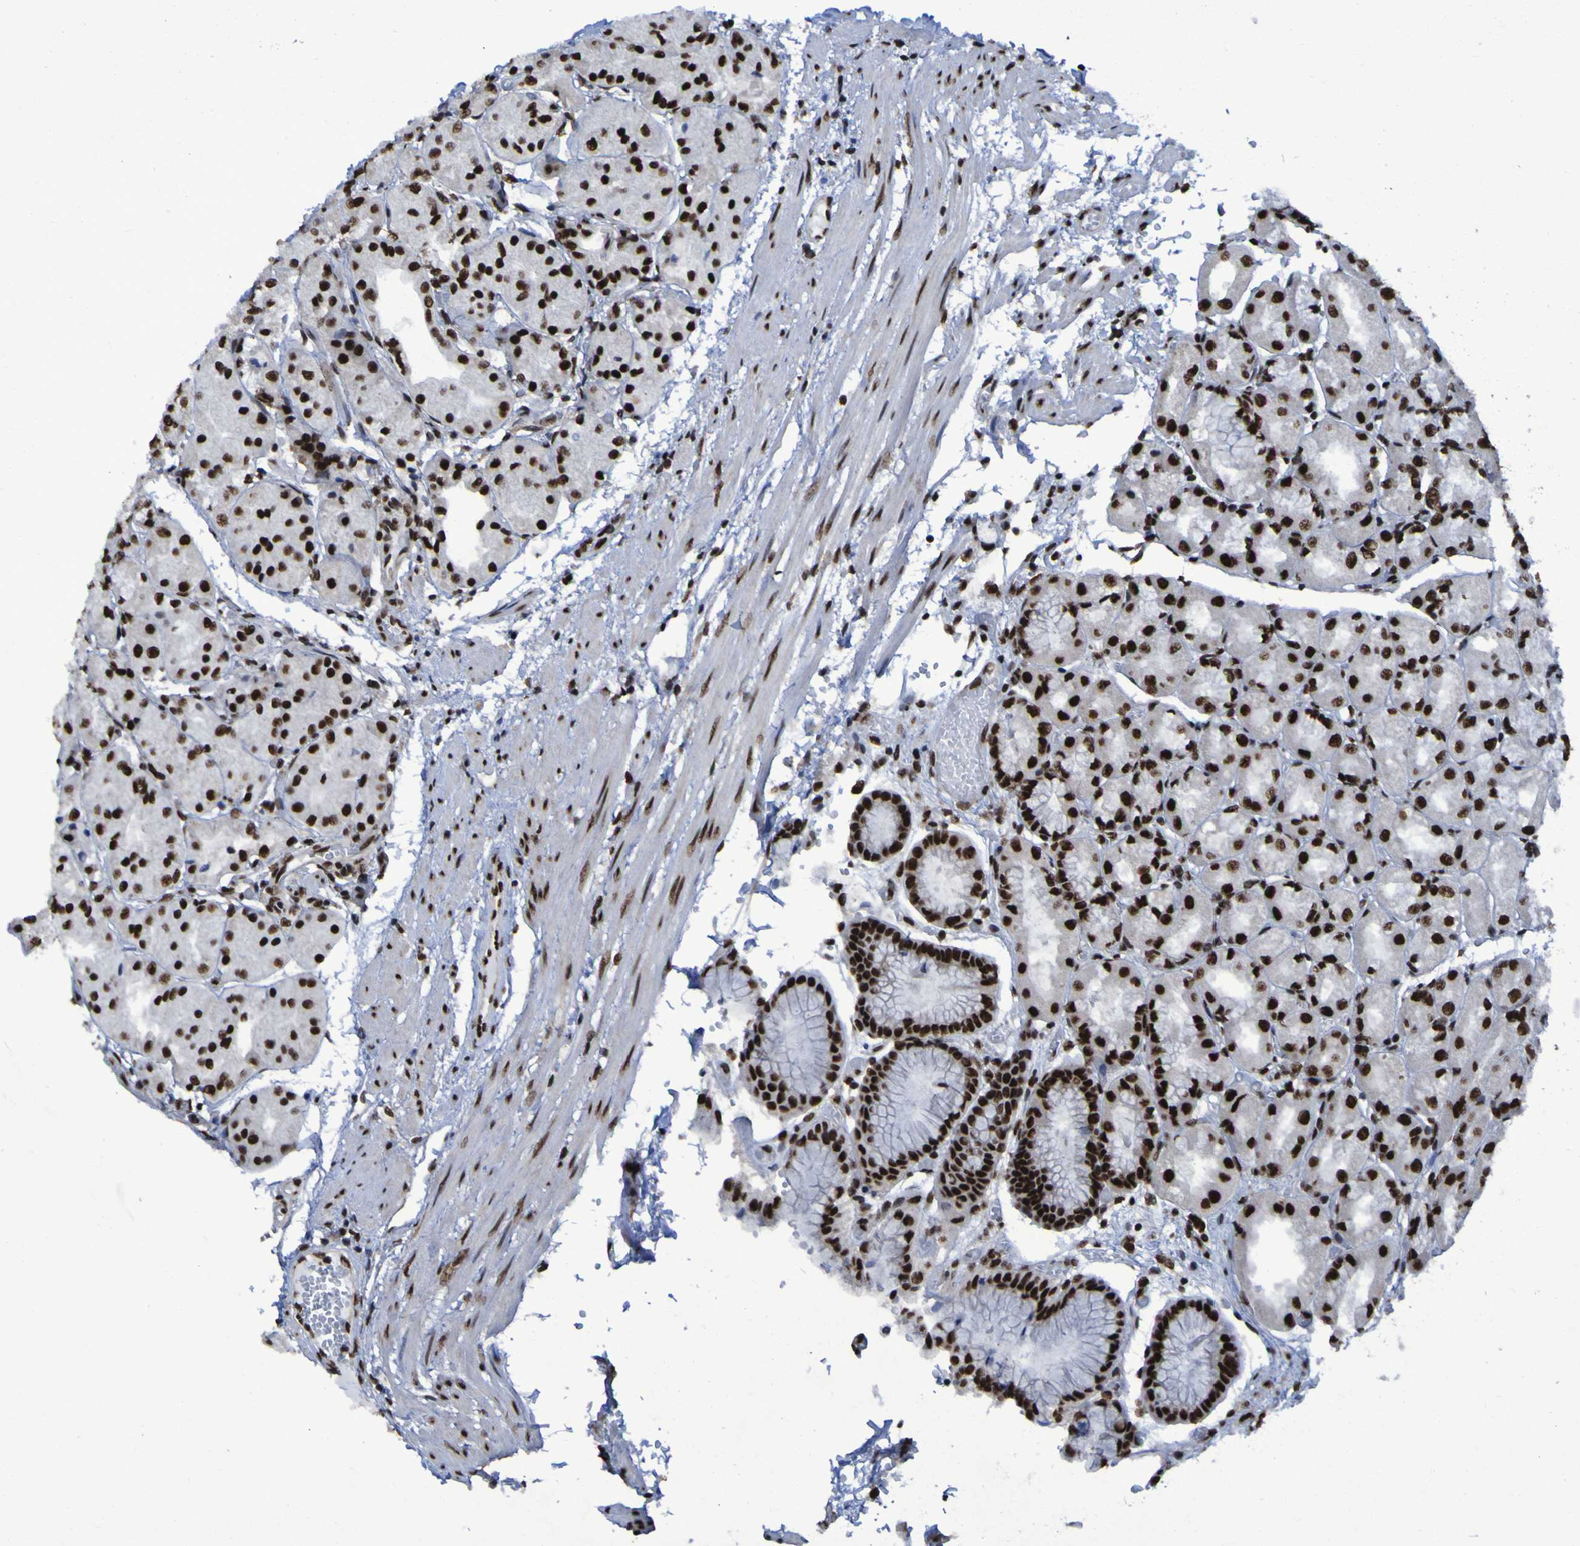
{"staining": {"intensity": "strong", "quantity": ">75%", "location": "nuclear"}, "tissue": "stomach", "cell_type": "Glandular cells", "image_type": "normal", "snomed": [{"axis": "morphology", "description": "Normal tissue, NOS"}, {"axis": "topography", "description": "Stomach, upper"}], "caption": "Glandular cells reveal strong nuclear positivity in approximately >75% of cells in normal stomach.", "gene": "HNRNPR", "patient": {"sex": "male", "age": 72}}